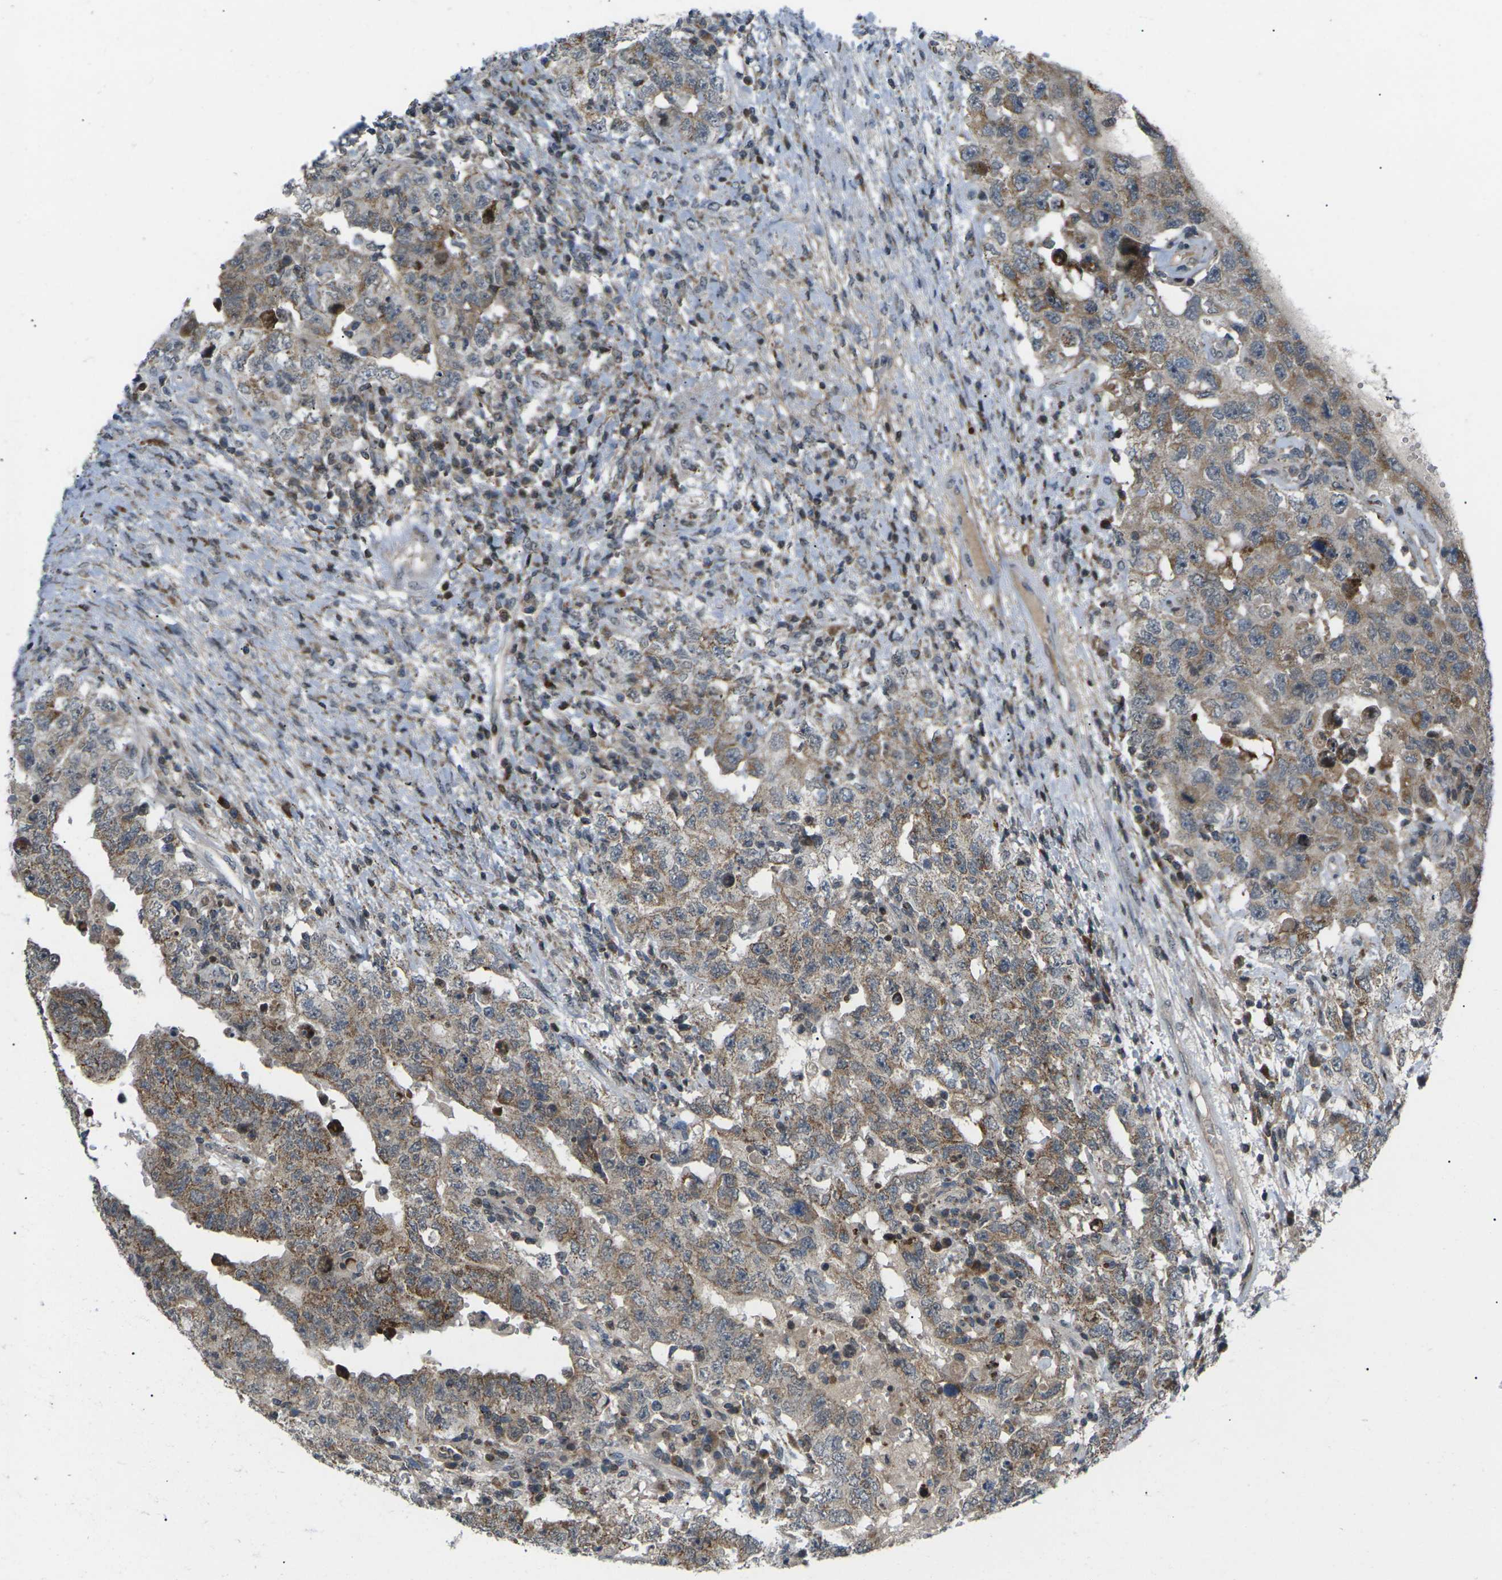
{"staining": {"intensity": "moderate", "quantity": ">75%", "location": "cytoplasmic/membranous"}, "tissue": "testis cancer", "cell_type": "Tumor cells", "image_type": "cancer", "snomed": [{"axis": "morphology", "description": "Carcinoma, Embryonal, NOS"}, {"axis": "topography", "description": "Testis"}], "caption": "Brown immunohistochemical staining in testis cancer (embryonal carcinoma) shows moderate cytoplasmic/membranous staining in approximately >75% of tumor cells.", "gene": "RPS6KA3", "patient": {"sex": "male", "age": 26}}